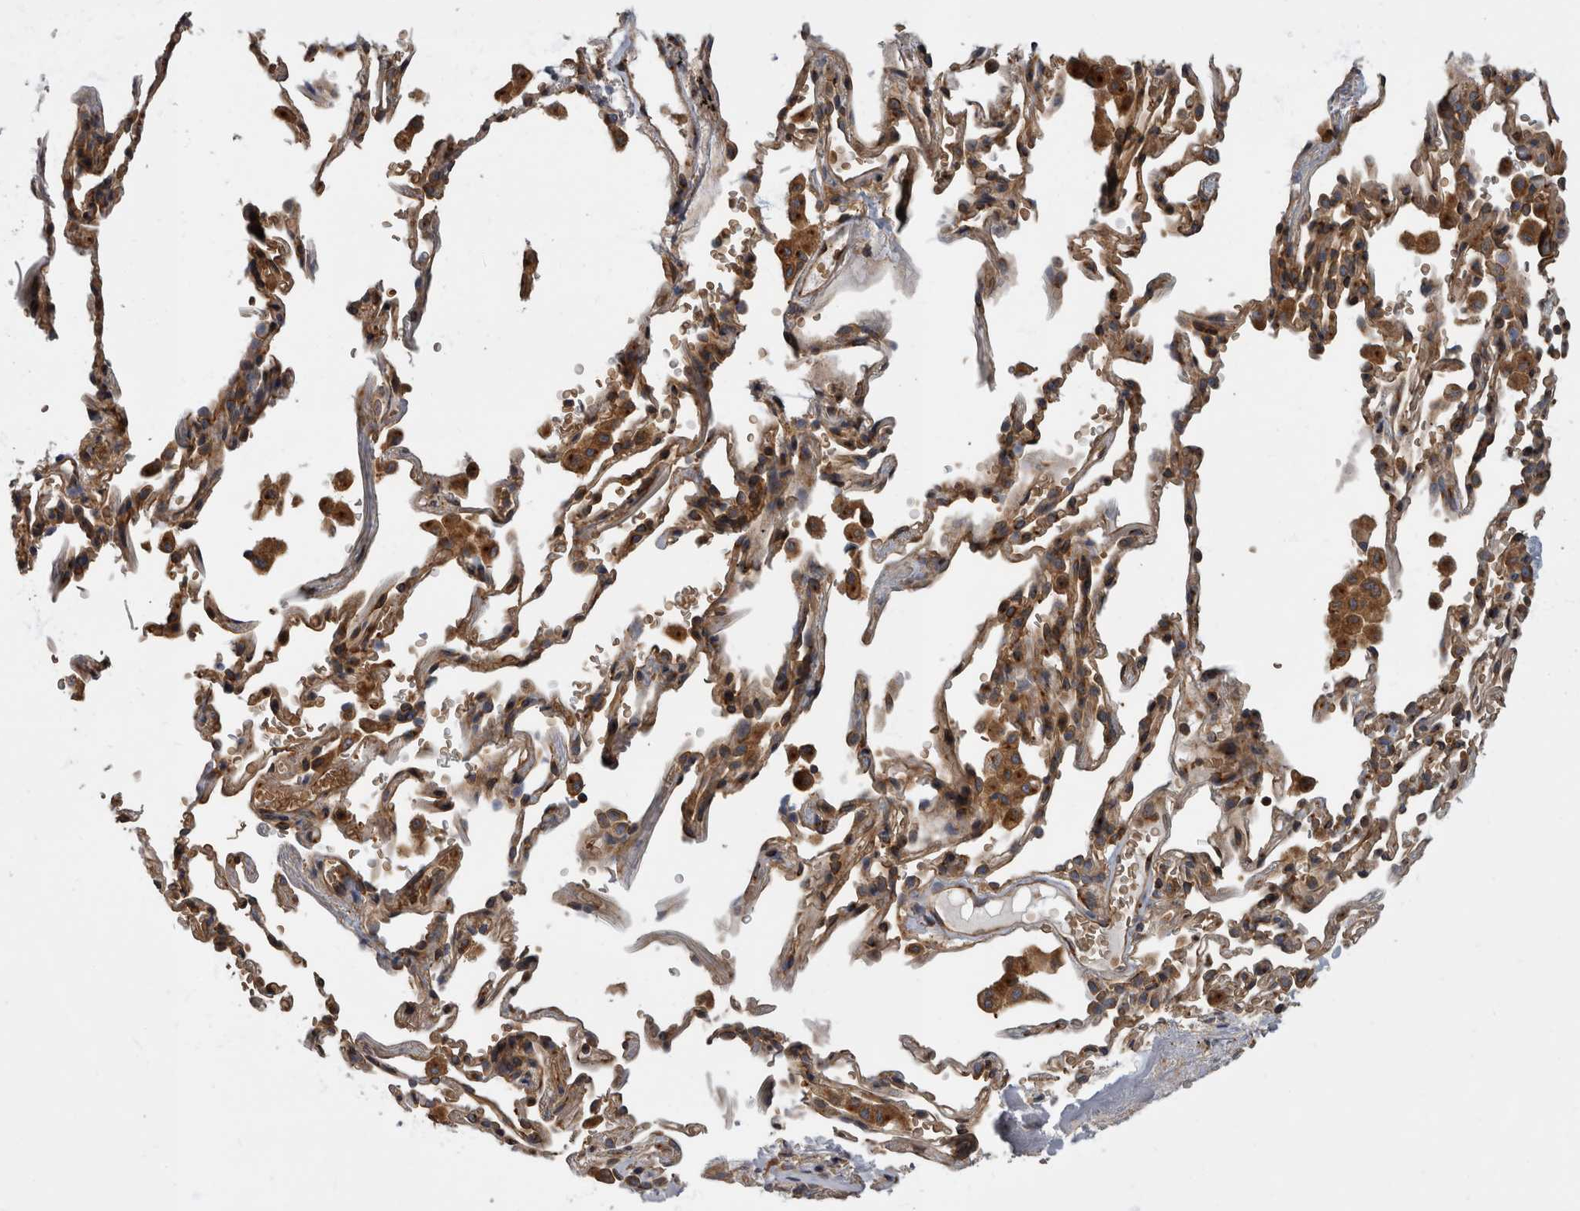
{"staining": {"intensity": "moderate", "quantity": ">75%", "location": "cytoplasmic/membranous"}, "tissue": "bronchus", "cell_type": "Respiratory epithelial cells", "image_type": "normal", "snomed": [{"axis": "morphology", "description": "Normal tissue, NOS"}, {"axis": "morphology", "description": "Inflammation, NOS"}, {"axis": "topography", "description": "Bronchus"}], "caption": "Moderate cytoplasmic/membranous protein expression is appreciated in approximately >75% of respiratory epithelial cells in bronchus.", "gene": "HOOK3", "patient": {"sex": "male", "age": 69}}